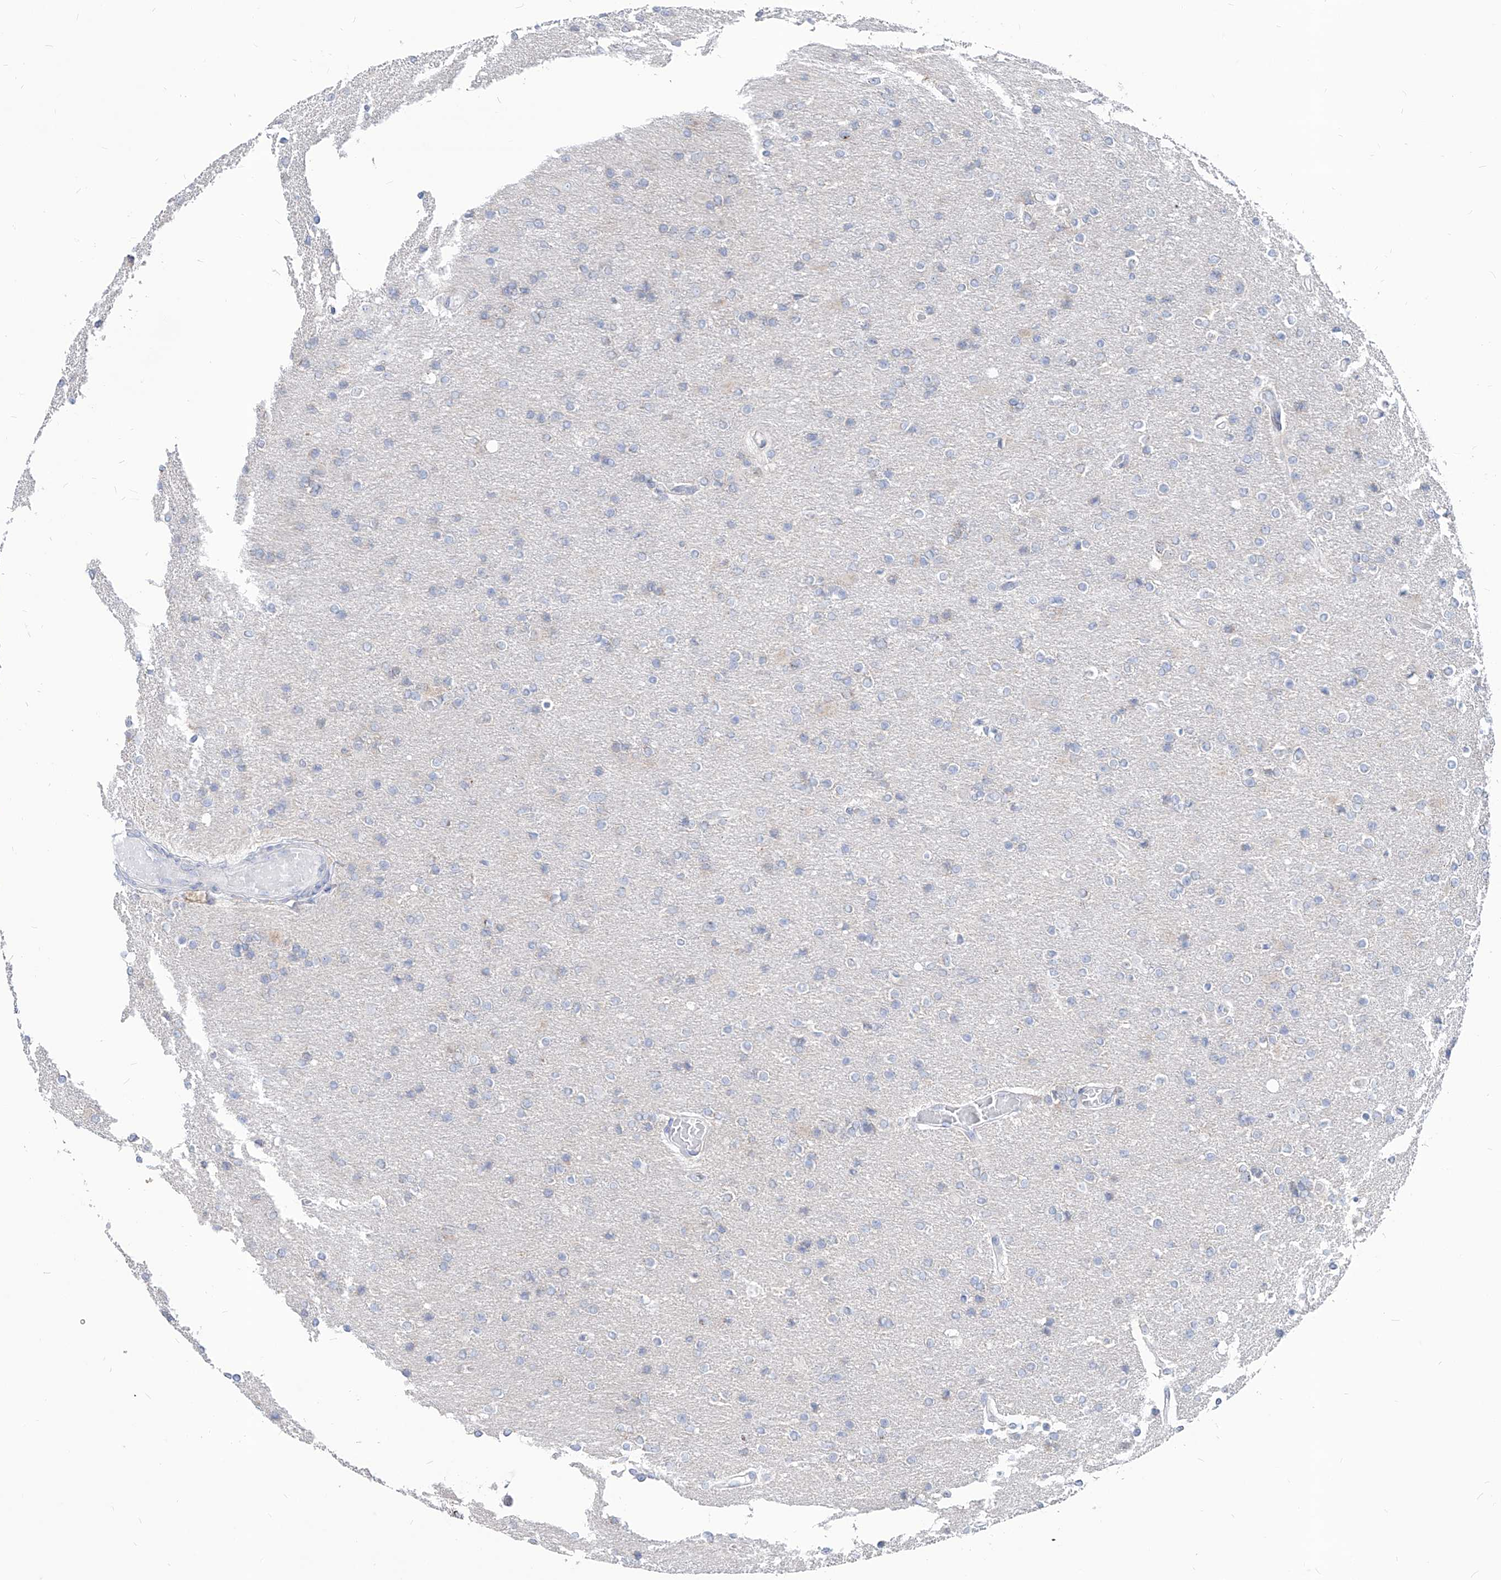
{"staining": {"intensity": "negative", "quantity": "none", "location": "none"}, "tissue": "glioma", "cell_type": "Tumor cells", "image_type": "cancer", "snomed": [{"axis": "morphology", "description": "Glioma, malignant, High grade"}, {"axis": "topography", "description": "Cerebral cortex"}], "caption": "Micrograph shows no protein expression in tumor cells of glioma tissue.", "gene": "AGPS", "patient": {"sex": "female", "age": 36}}